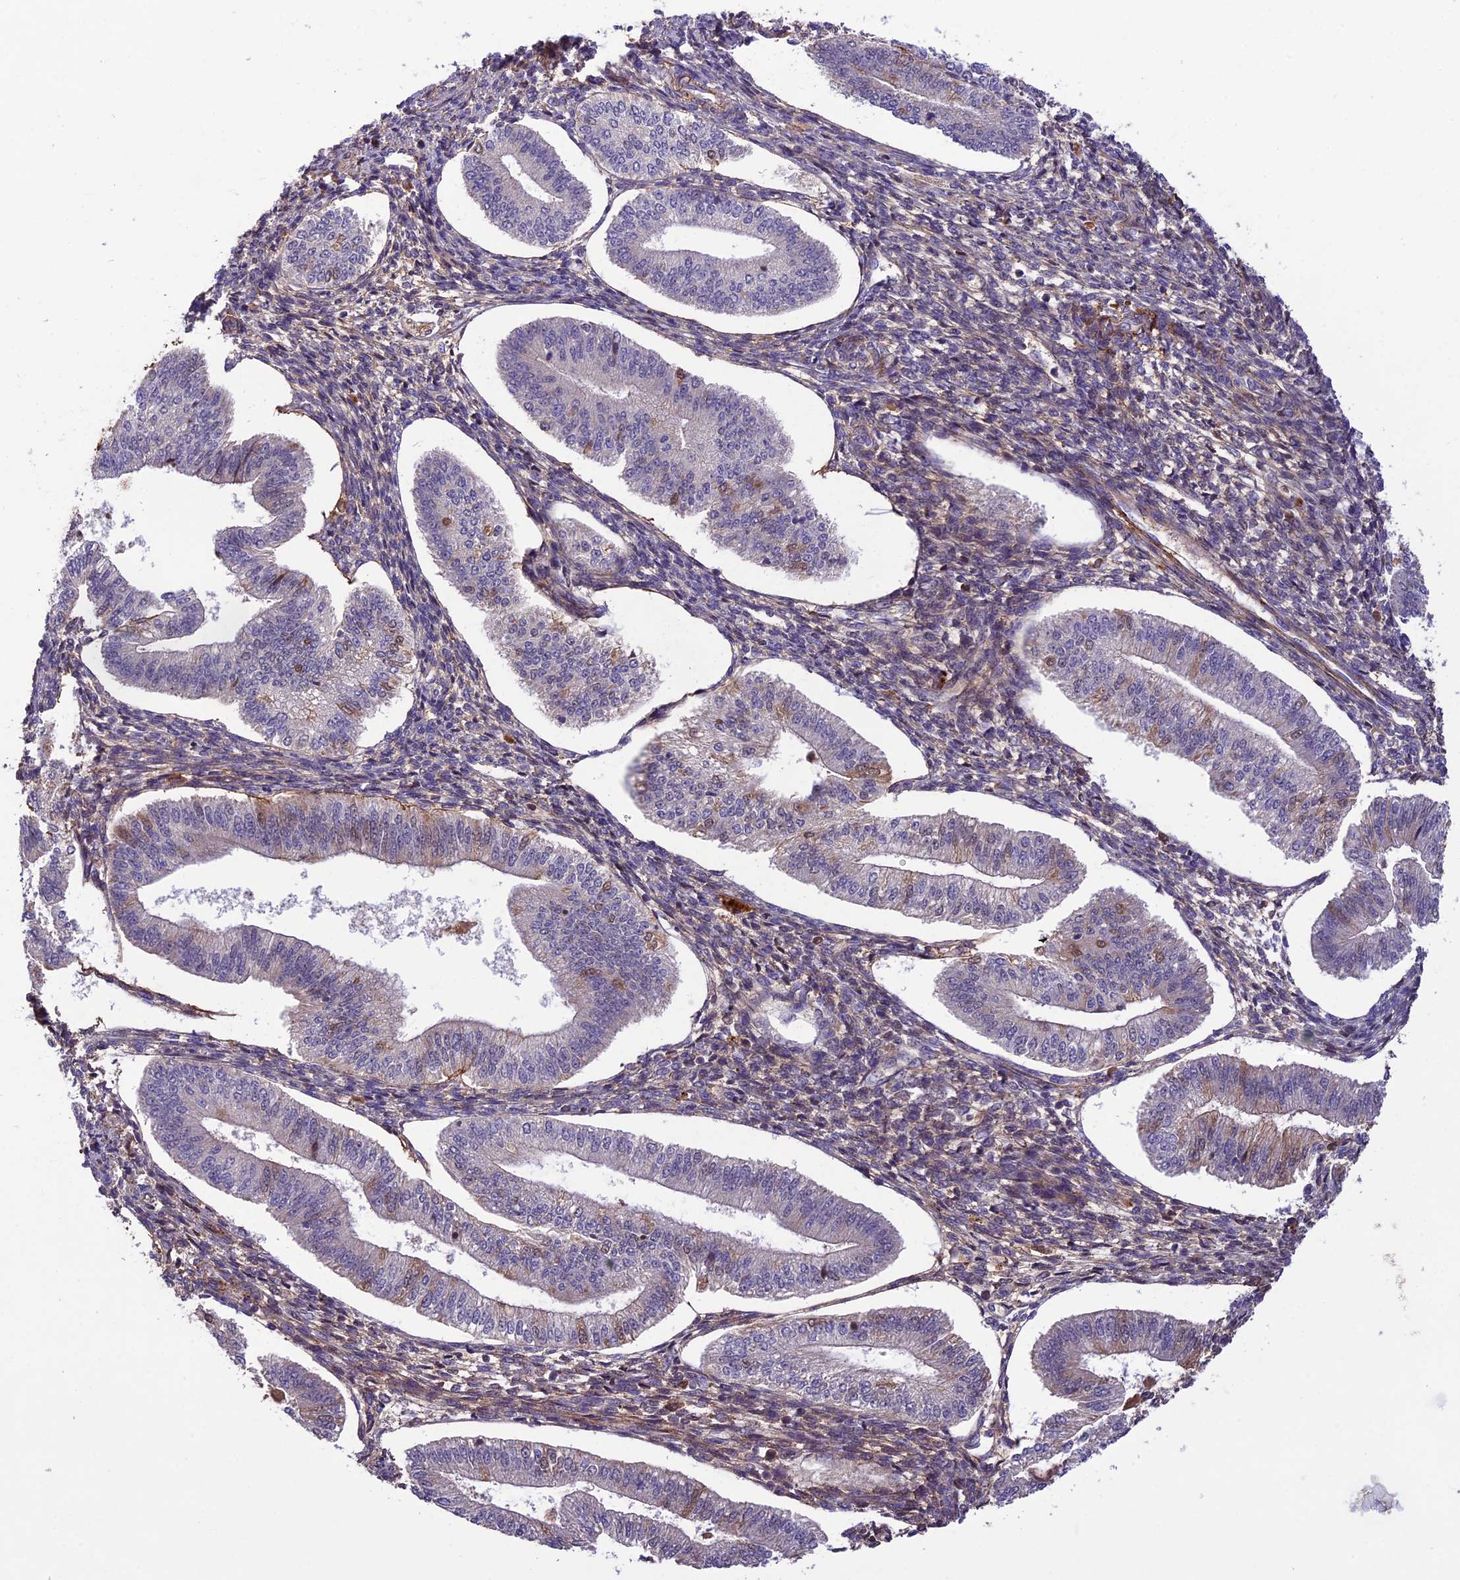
{"staining": {"intensity": "moderate", "quantity": "25%-75%", "location": "cytoplasmic/membranous"}, "tissue": "endometrium", "cell_type": "Cells in endometrial stroma", "image_type": "normal", "snomed": [{"axis": "morphology", "description": "Normal tissue, NOS"}, {"axis": "topography", "description": "Endometrium"}], "caption": "Immunohistochemistry (IHC) image of benign endometrium: endometrium stained using immunohistochemistry (IHC) displays medium levels of moderate protein expression localized specifically in the cytoplasmic/membranous of cells in endometrial stroma, appearing as a cytoplasmic/membranous brown color.", "gene": "ADO", "patient": {"sex": "female", "age": 34}}